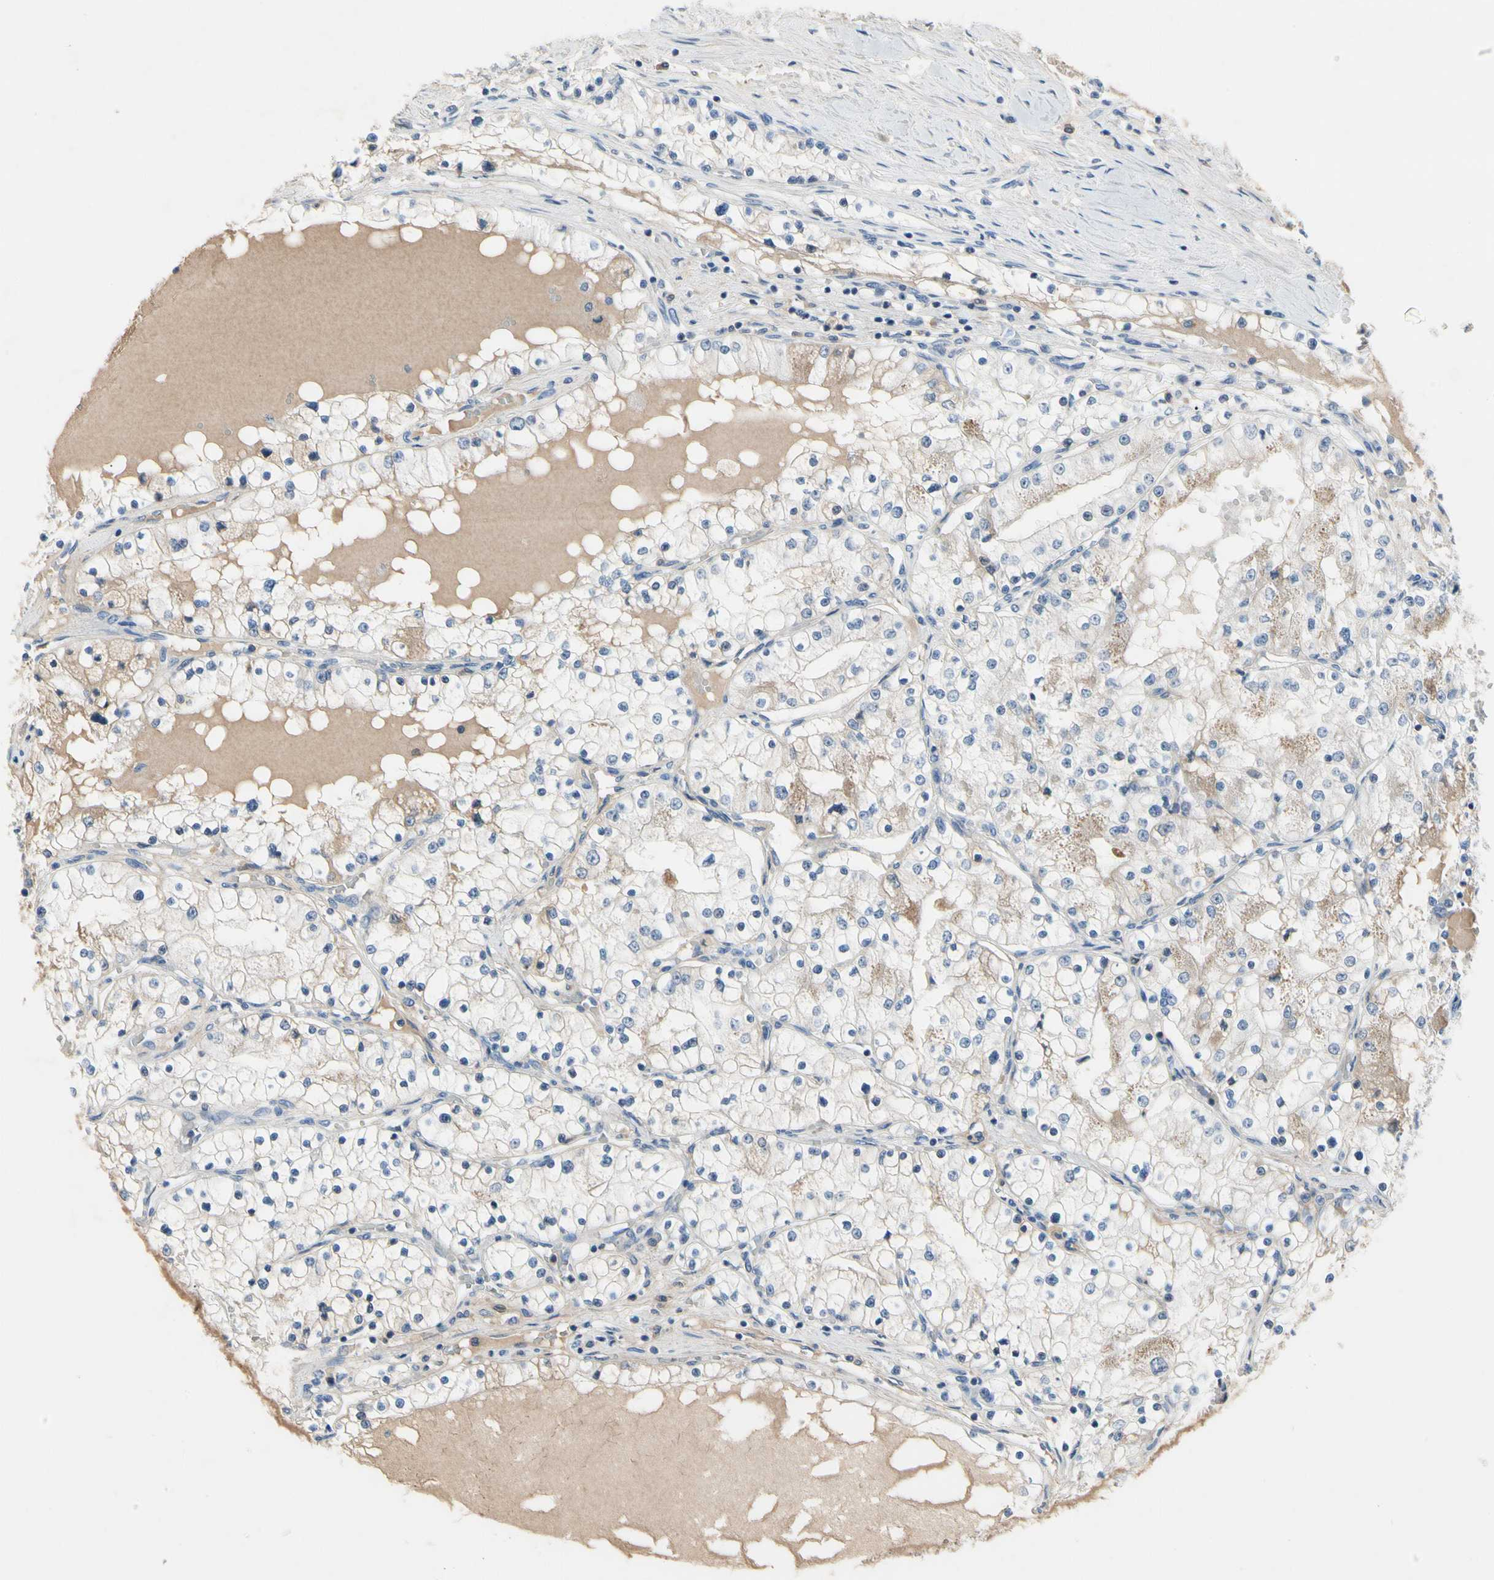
{"staining": {"intensity": "weak", "quantity": "<25%", "location": "cytoplasmic/membranous"}, "tissue": "renal cancer", "cell_type": "Tumor cells", "image_type": "cancer", "snomed": [{"axis": "morphology", "description": "Adenocarcinoma, NOS"}, {"axis": "topography", "description": "Kidney"}], "caption": "A histopathology image of renal cancer stained for a protein displays no brown staining in tumor cells. The staining was performed using DAB to visualize the protein expression in brown, while the nuclei were stained in blue with hematoxylin (Magnification: 20x).", "gene": "ECRG4", "patient": {"sex": "male", "age": 68}}